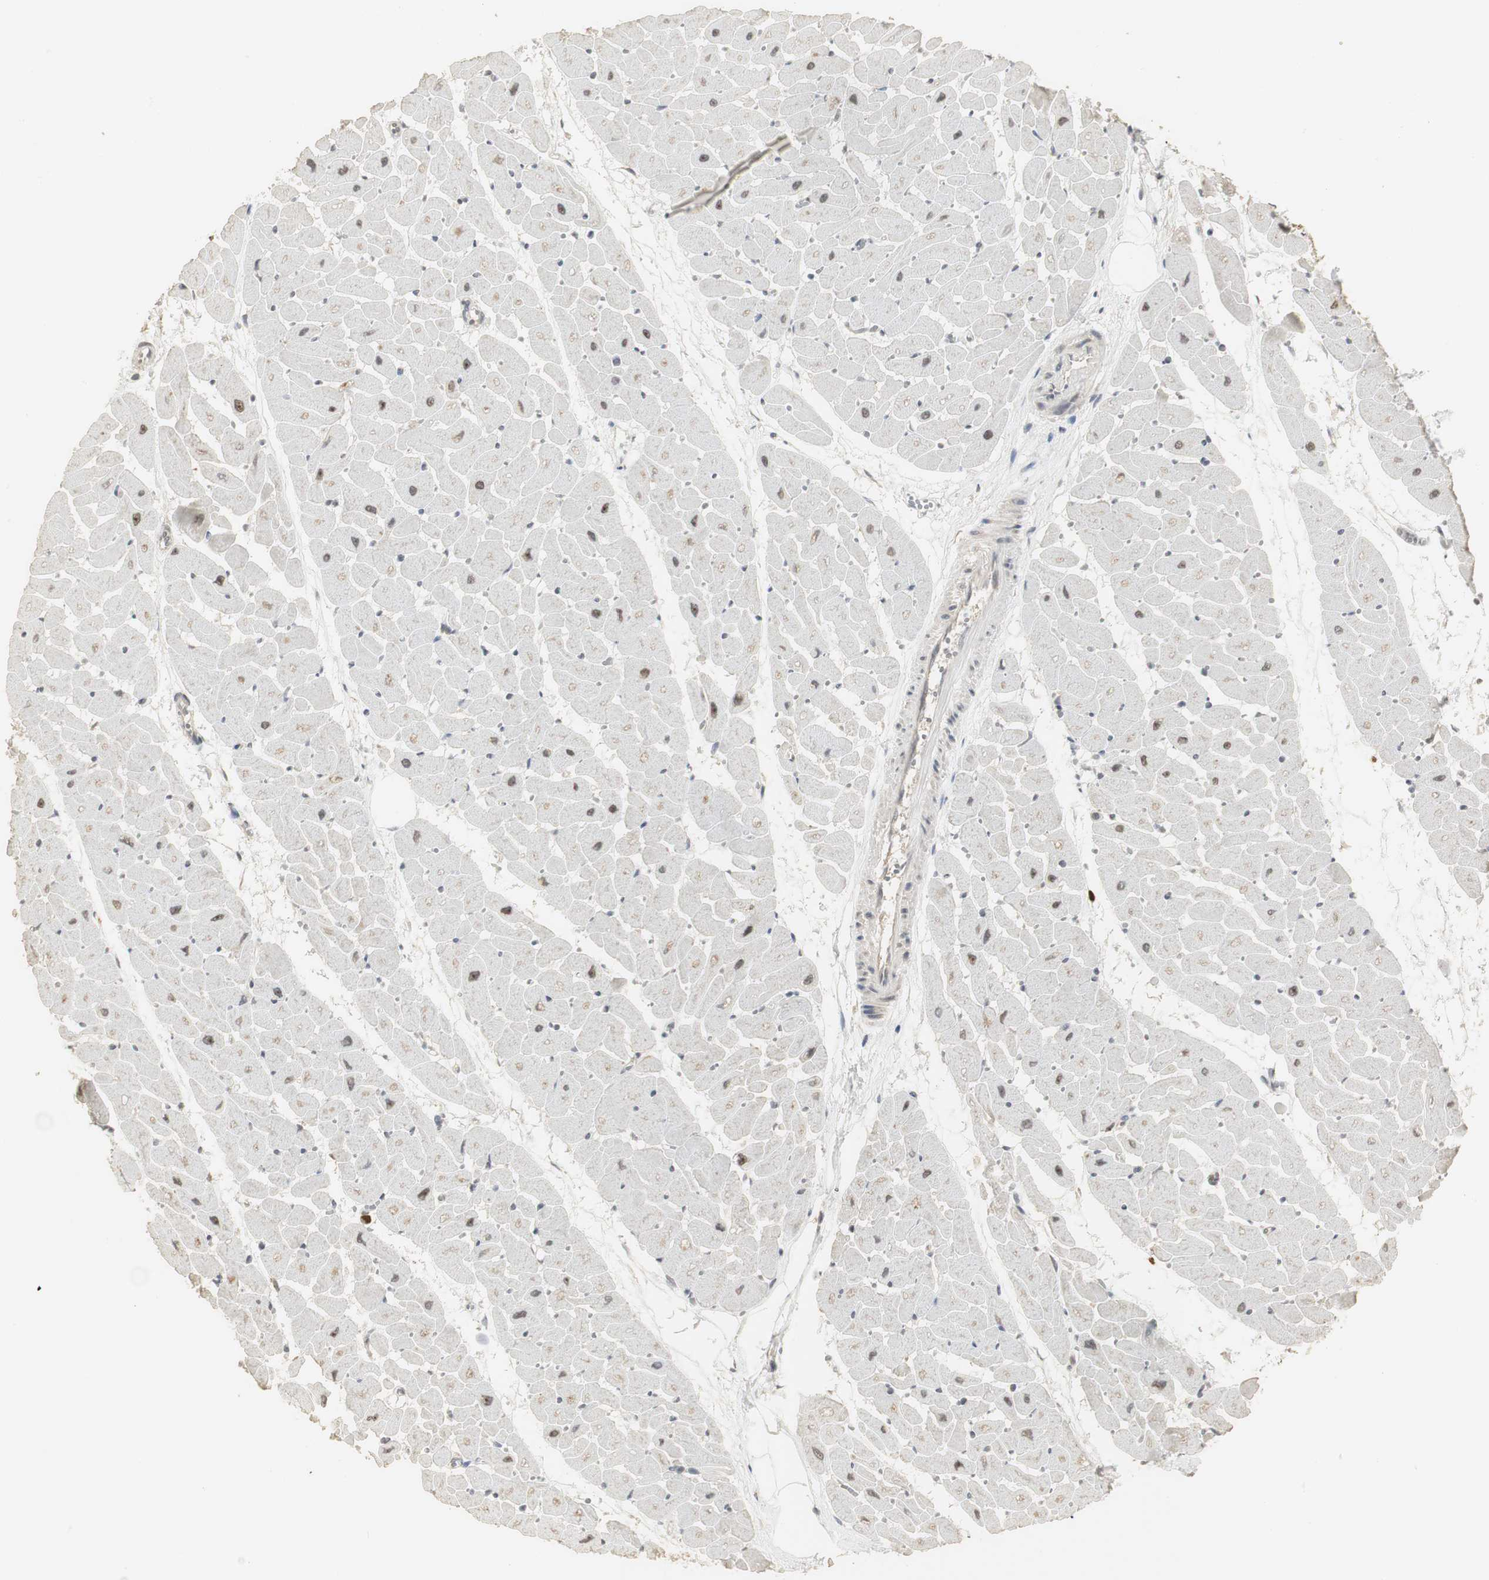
{"staining": {"intensity": "moderate", "quantity": "25%-75%", "location": "nuclear"}, "tissue": "heart muscle", "cell_type": "Cardiomyocytes", "image_type": "normal", "snomed": [{"axis": "morphology", "description": "Normal tissue, NOS"}, {"axis": "topography", "description": "Heart"}], "caption": "Benign heart muscle was stained to show a protein in brown. There is medium levels of moderate nuclear expression in about 25%-75% of cardiomyocytes.", "gene": "ELOA", "patient": {"sex": "female", "age": 19}}